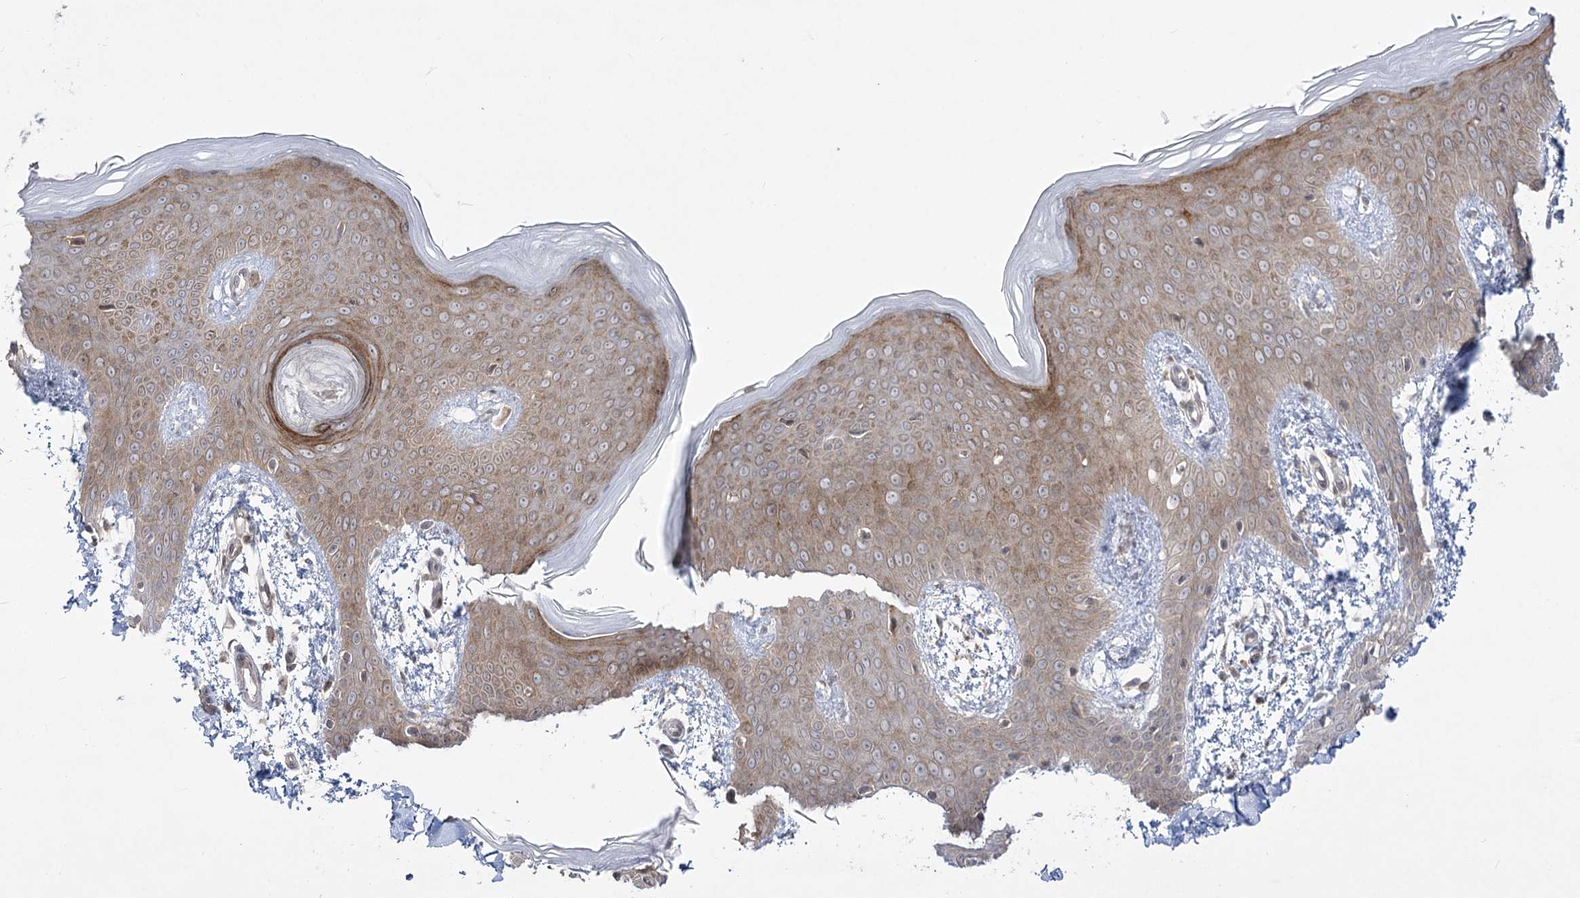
{"staining": {"intensity": "weak", "quantity": ">75%", "location": "cytoplasmic/membranous"}, "tissue": "skin", "cell_type": "Fibroblasts", "image_type": "normal", "snomed": [{"axis": "morphology", "description": "Normal tissue, NOS"}, {"axis": "topography", "description": "Skin"}], "caption": "Fibroblasts reveal low levels of weak cytoplasmic/membranous expression in about >75% of cells in benign human skin. Nuclei are stained in blue.", "gene": "SYTL1", "patient": {"sex": "male", "age": 36}}